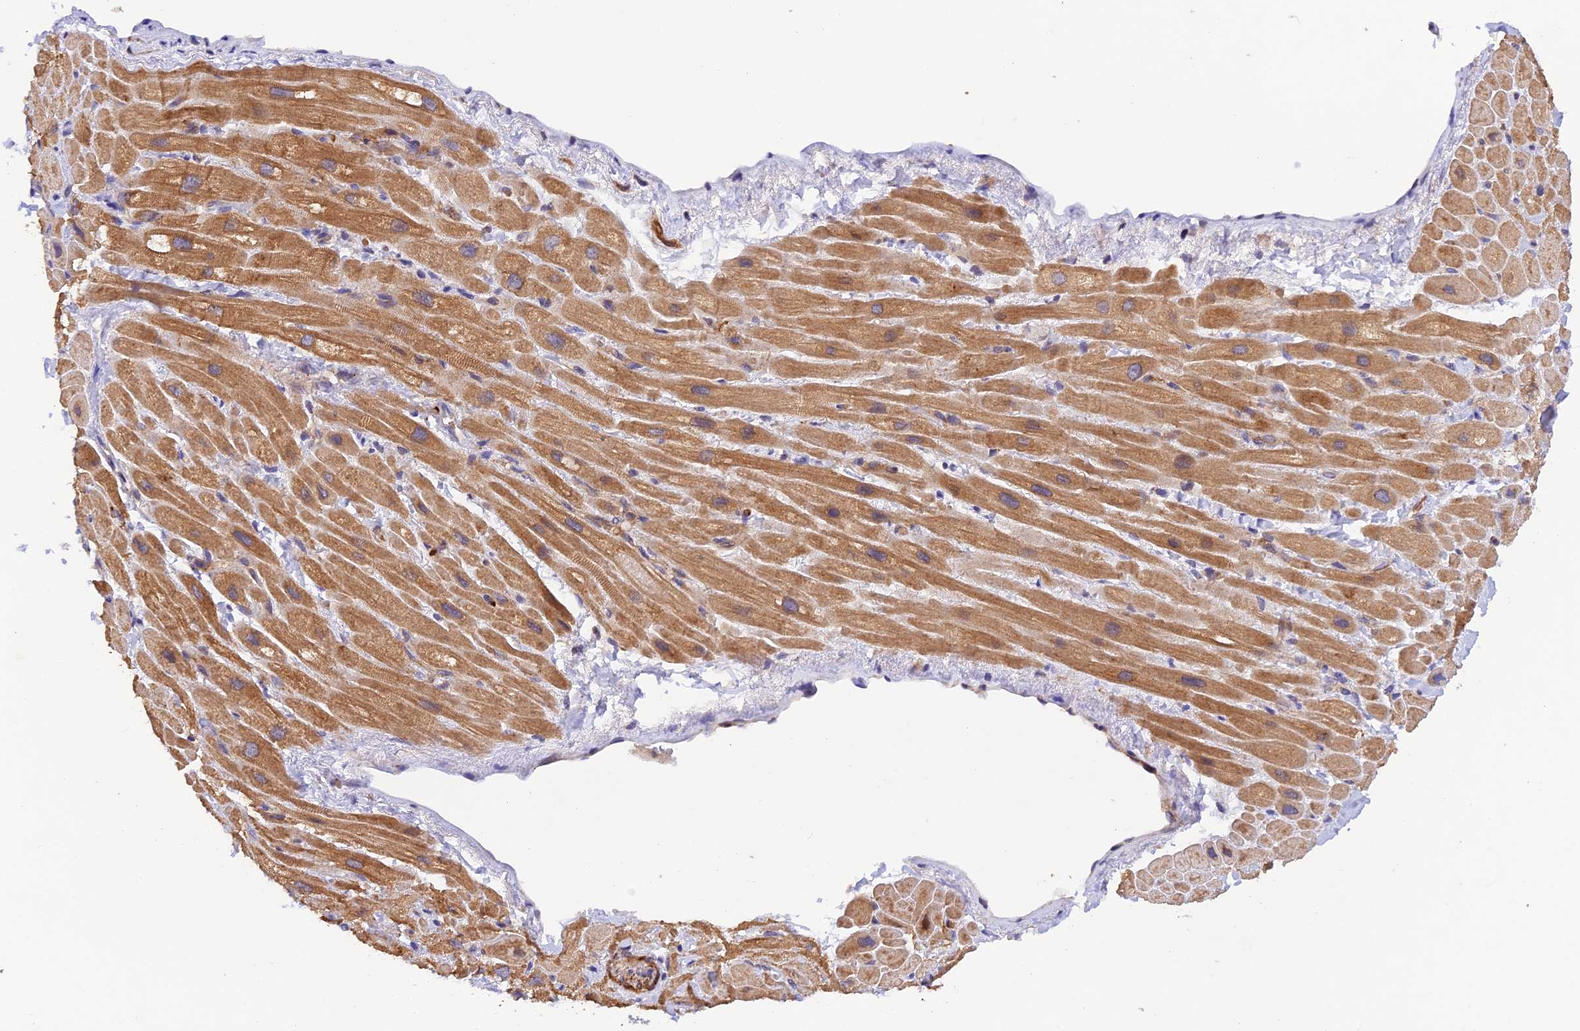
{"staining": {"intensity": "moderate", "quantity": ">75%", "location": "cytoplasmic/membranous"}, "tissue": "heart muscle", "cell_type": "Cardiomyocytes", "image_type": "normal", "snomed": [{"axis": "morphology", "description": "Normal tissue, NOS"}, {"axis": "topography", "description": "Heart"}], "caption": "Moderate cytoplasmic/membranous staining for a protein is appreciated in about >75% of cardiomyocytes of normal heart muscle using immunohistochemistry.", "gene": "WDFY4", "patient": {"sex": "male", "age": 65}}